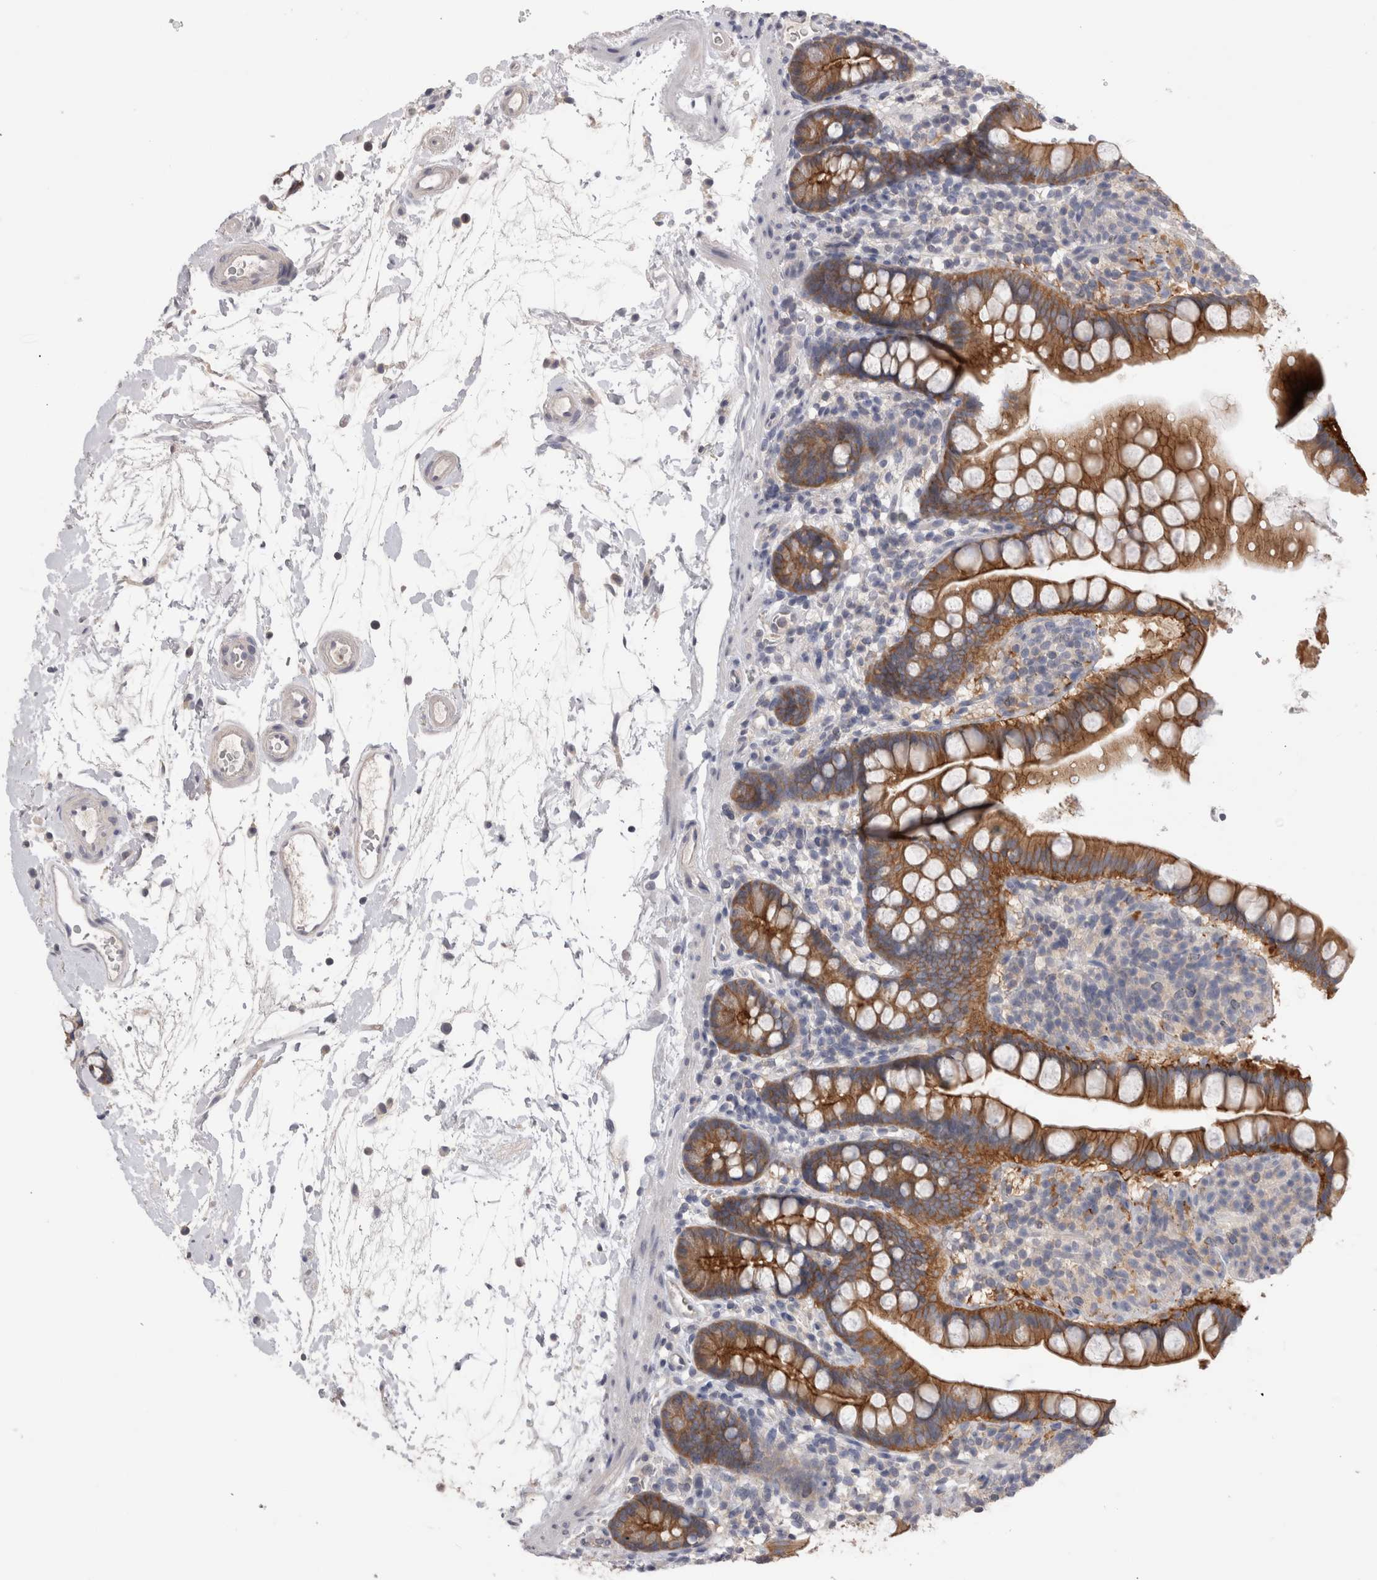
{"staining": {"intensity": "strong", "quantity": ">75%", "location": "cytoplasmic/membranous"}, "tissue": "small intestine", "cell_type": "Glandular cells", "image_type": "normal", "snomed": [{"axis": "morphology", "description": "Normal tissue, NOS"}, {"axis": "topography", "description": "Small intestine"}], "caption": "Immunohistochemistry (IHC) (DAB) staining of benign small intestine demonstrates strong cytoplasmic/membranous protein staining in approximately >75% of glandular cells. Using DAB (brown) and hematoxylin (blue) stains, captured at high magnification using brightfield microscopy.", "gene": "OTOR", "patient": {"sex": "female", "age": 84}}